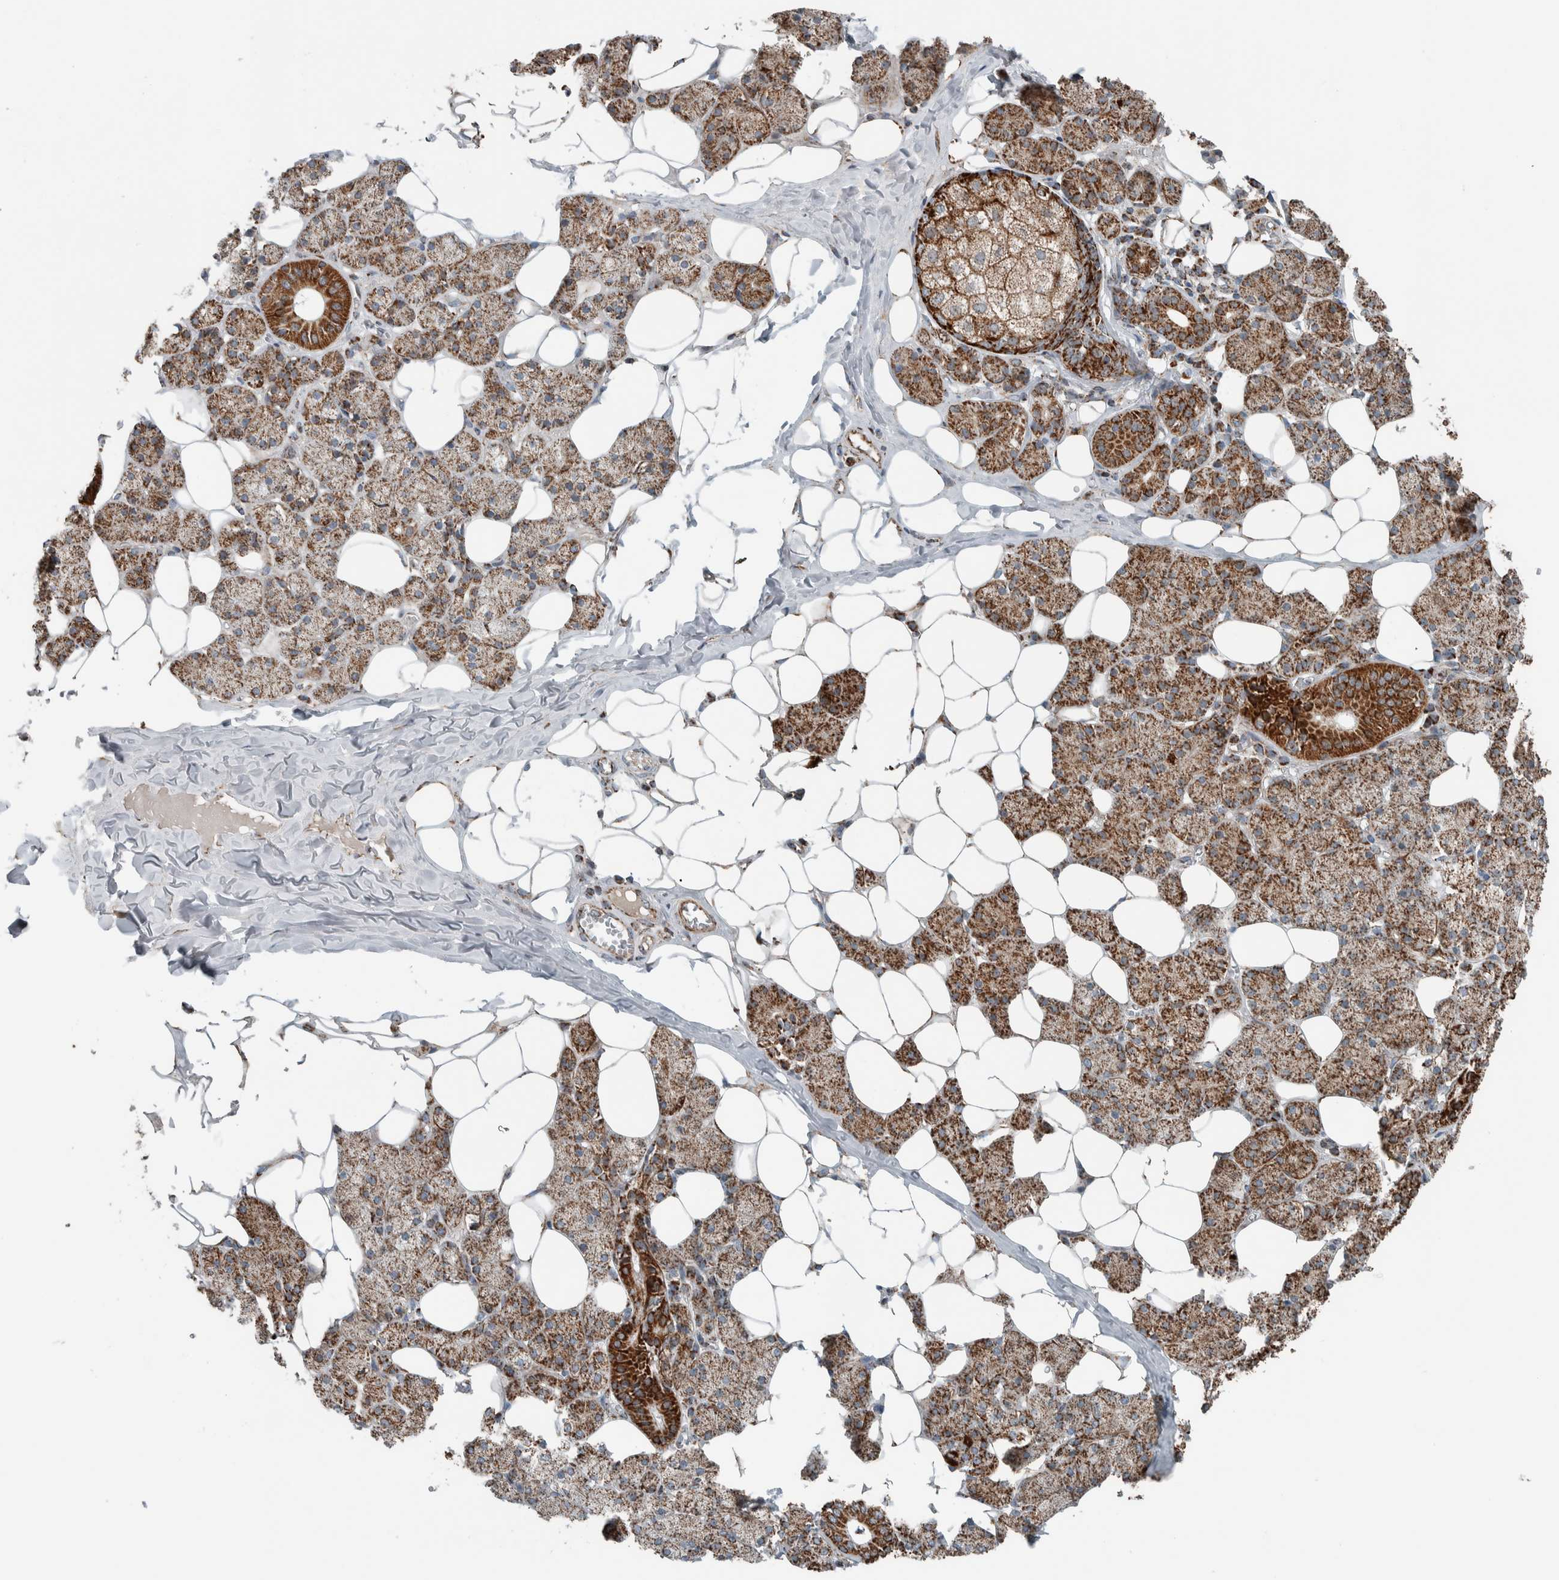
{"staining": {"intensity": "strong", "quantity": ">75%", "location": "cytoplasmic/membranous"}, "tissue": "salivary gland", "cell_type": "Glandular cells", "image_type": "normal", "snomed": [{"axis": "morphology", "description": "Normal tissue, NOS"}, {"axis": "topography", "description": "Salivary gland"}], "caption": "A high-resolution image shows immunohistochemistry (IHC) staining of unremarkable salivary gland, which demonstrates strong cytoplasmic/membranous expression in about >75% of glandular cells.", "gene": "CNTROB", "patient": {"sex": "female", "age": 33}}